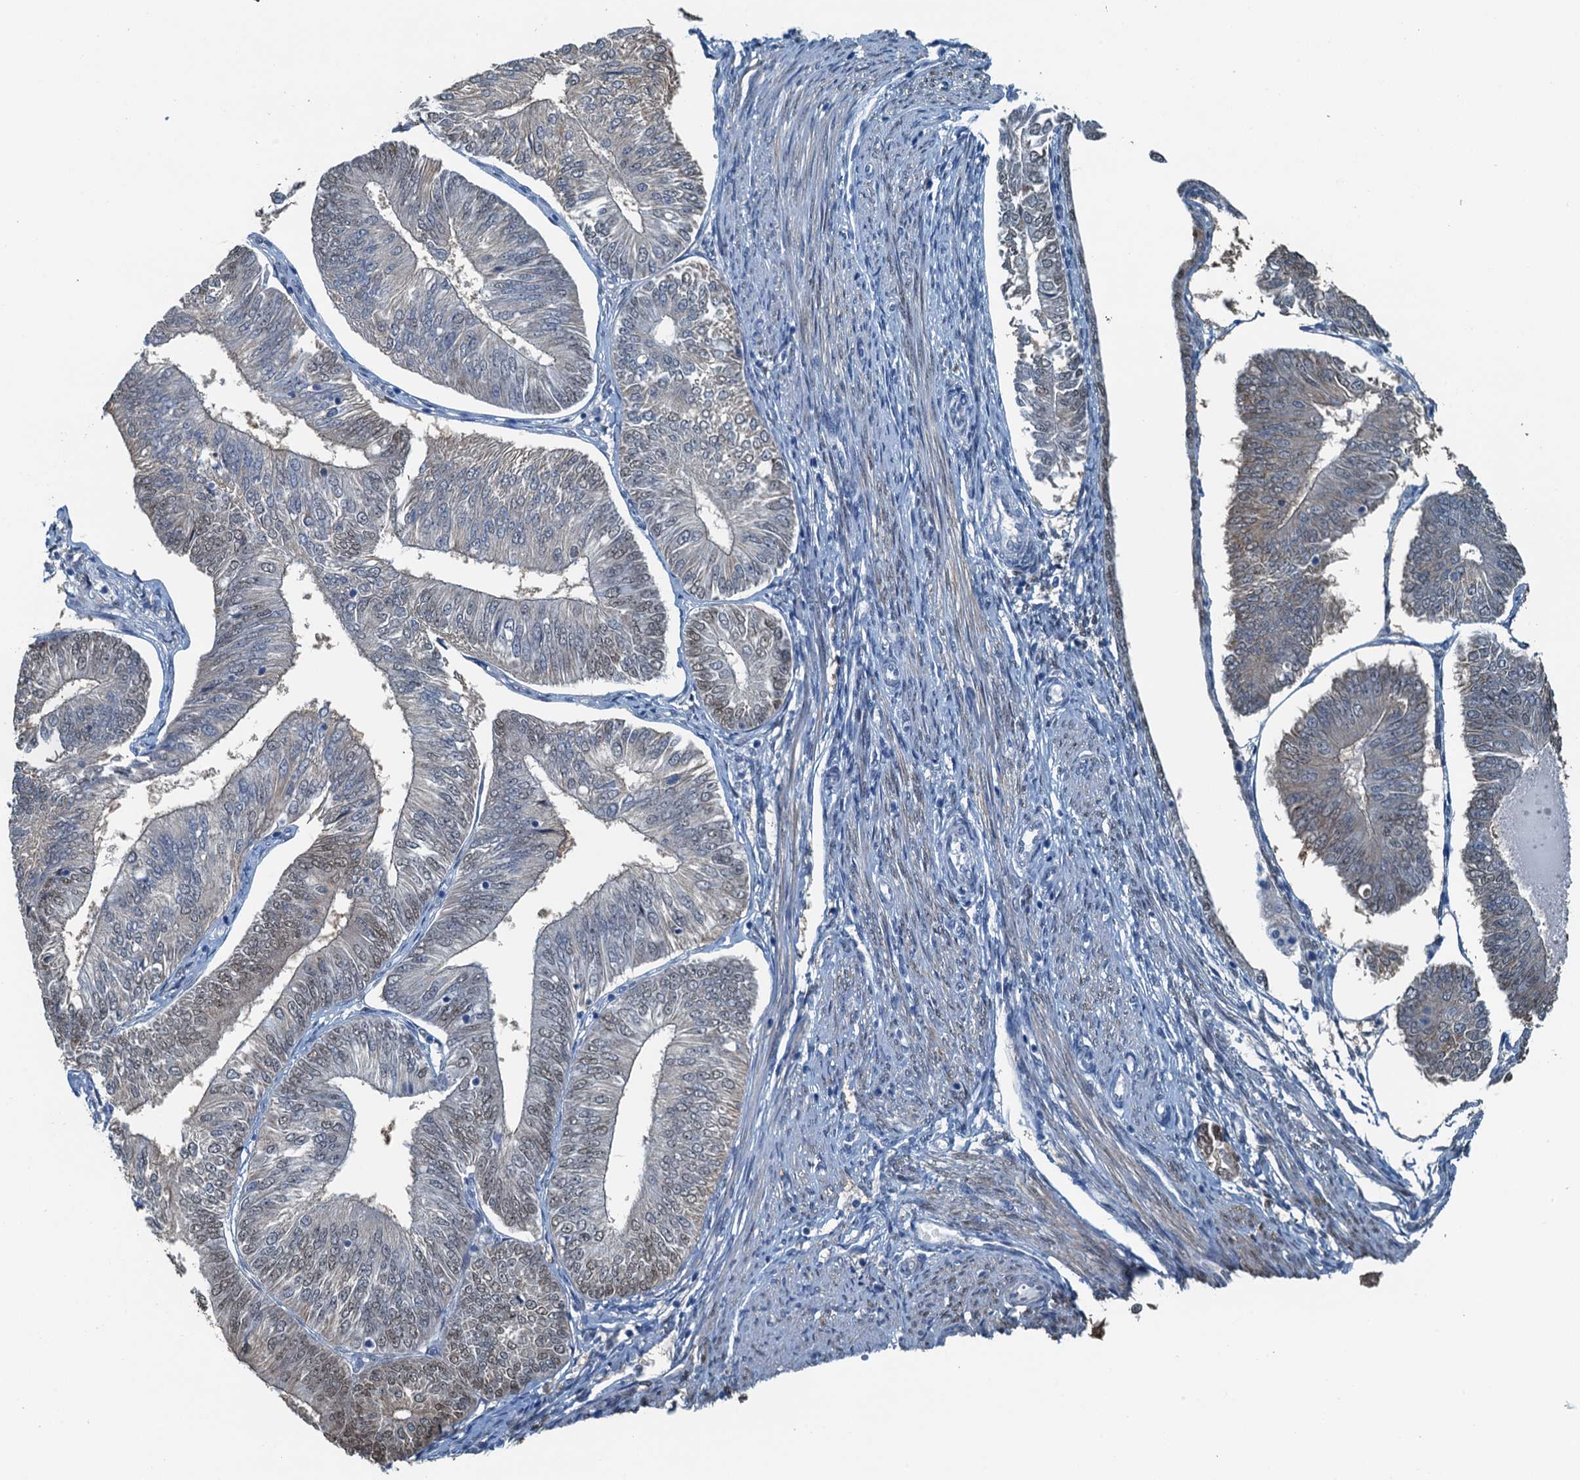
{"staining": {"intensity": "negative", "quantity": "none", "location": "none"}, "tissue": "endometrial cancer", "cell_type": "Tumor cells", "image_type": "cancer", "snomed": [{"axis": "morphology", "description": "Adenocarcinoma, NOS"}, {"axis": "topography", "description": "Endometrium"}], "caption": "Immunohistochemistry image of endometrial cancer (adenocarcinoma) stained for a protein (brown), which reveals no staining in tumor cells.", "gene": "AHCY", "patient": {"sex": "female", "age": 58}}